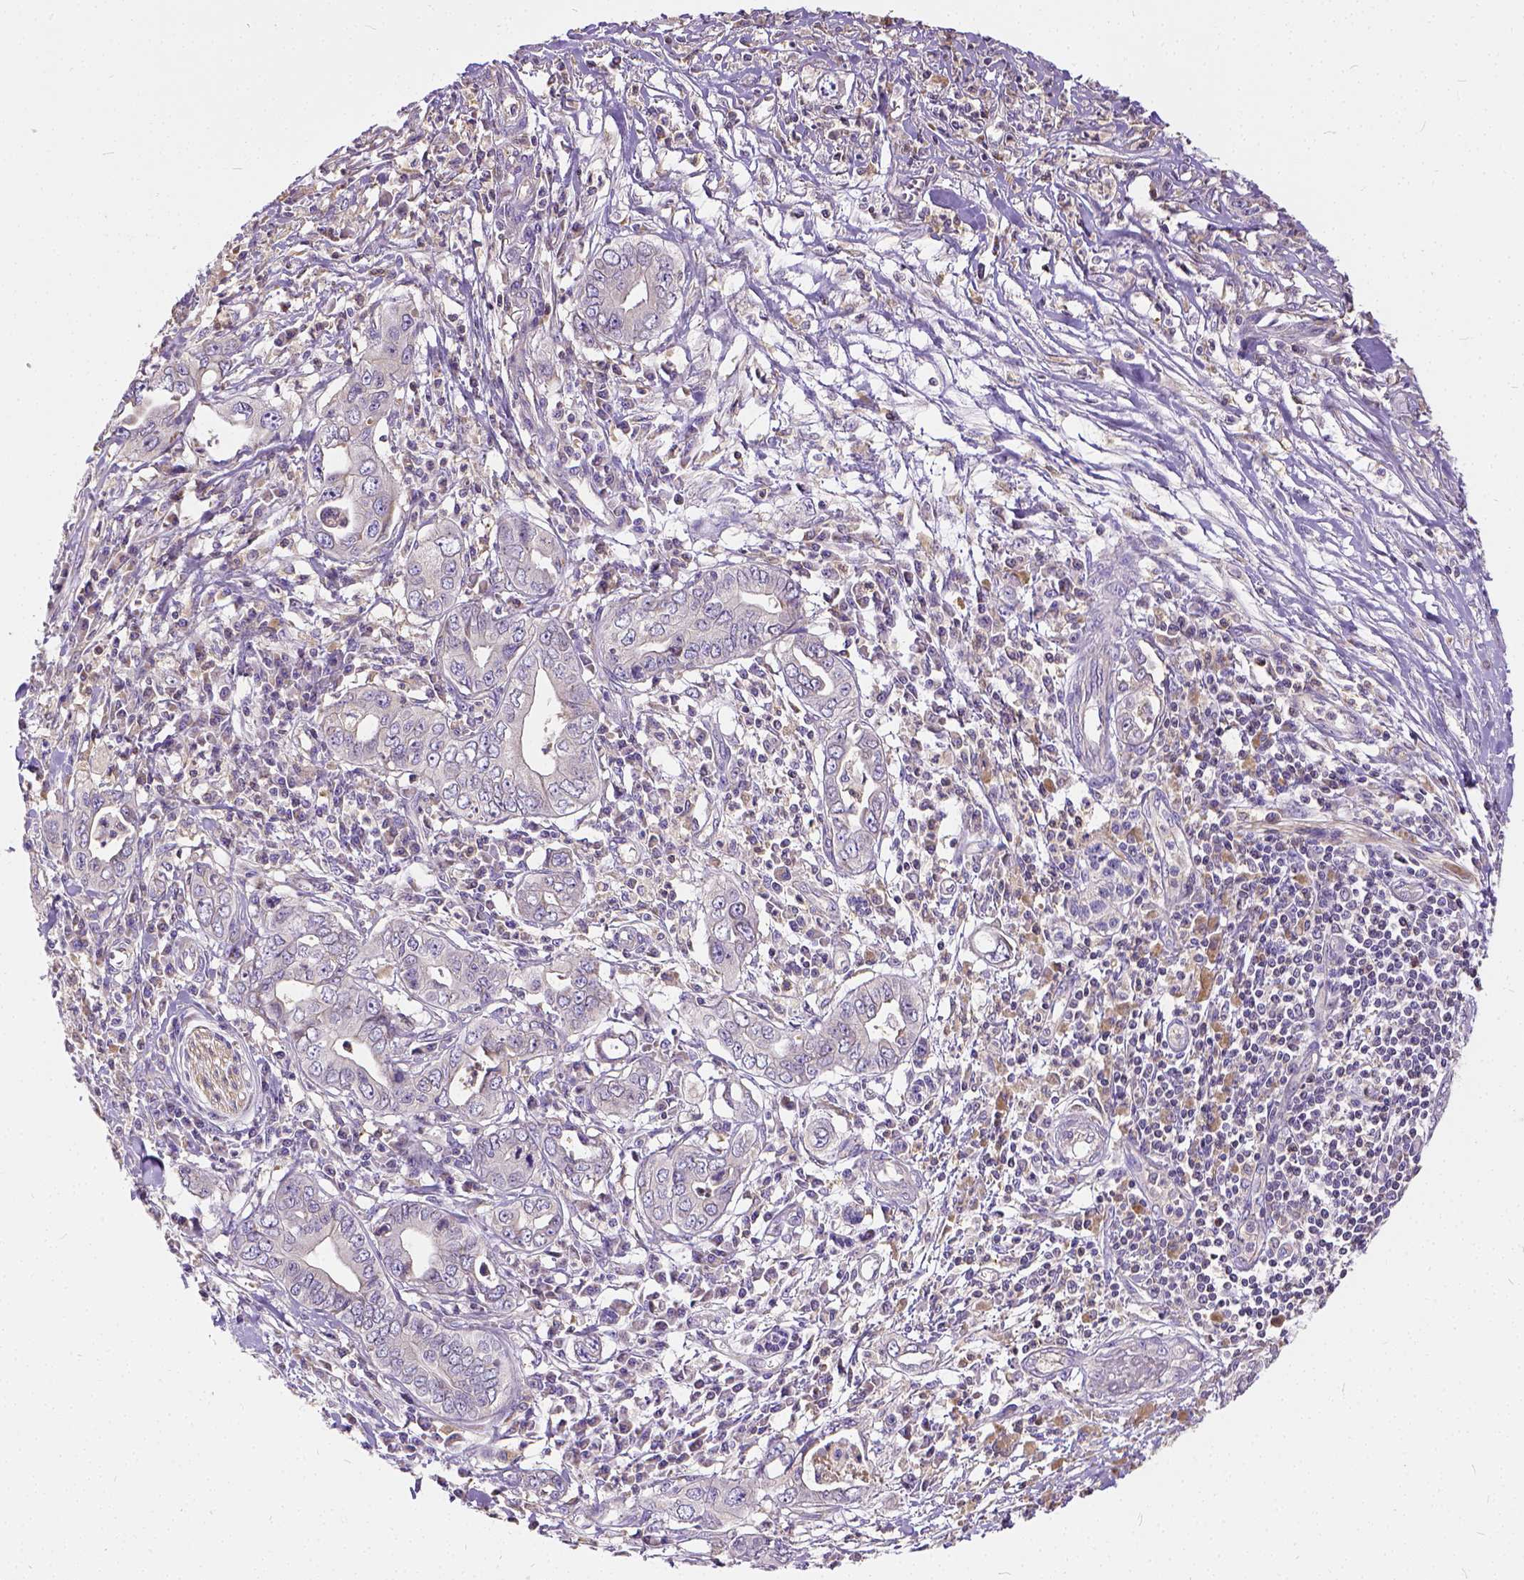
{"staining": {"intensity": "negative", "quantity": "none", "location": "none"}, "tissue": "pancreatic cancer", "cell_type": "Tumor cells", "image_type": "cancer", "snomed": [{"axis": "morphology", "description": "Adenocarcinoma, NOS"}, {"axis": "topography", "description": "Pancreas"}], "caption": "This is a photomicrograph of immunohistochemistry staining of pancreatic adenocarcinoma, which shows no expression in tumor cells. (DAB (3,3'-diaminobenzidine) immunohistochemistry, high magnification).", "gene": "CADM4", "patient": {"sex": "male", "age": 68}}